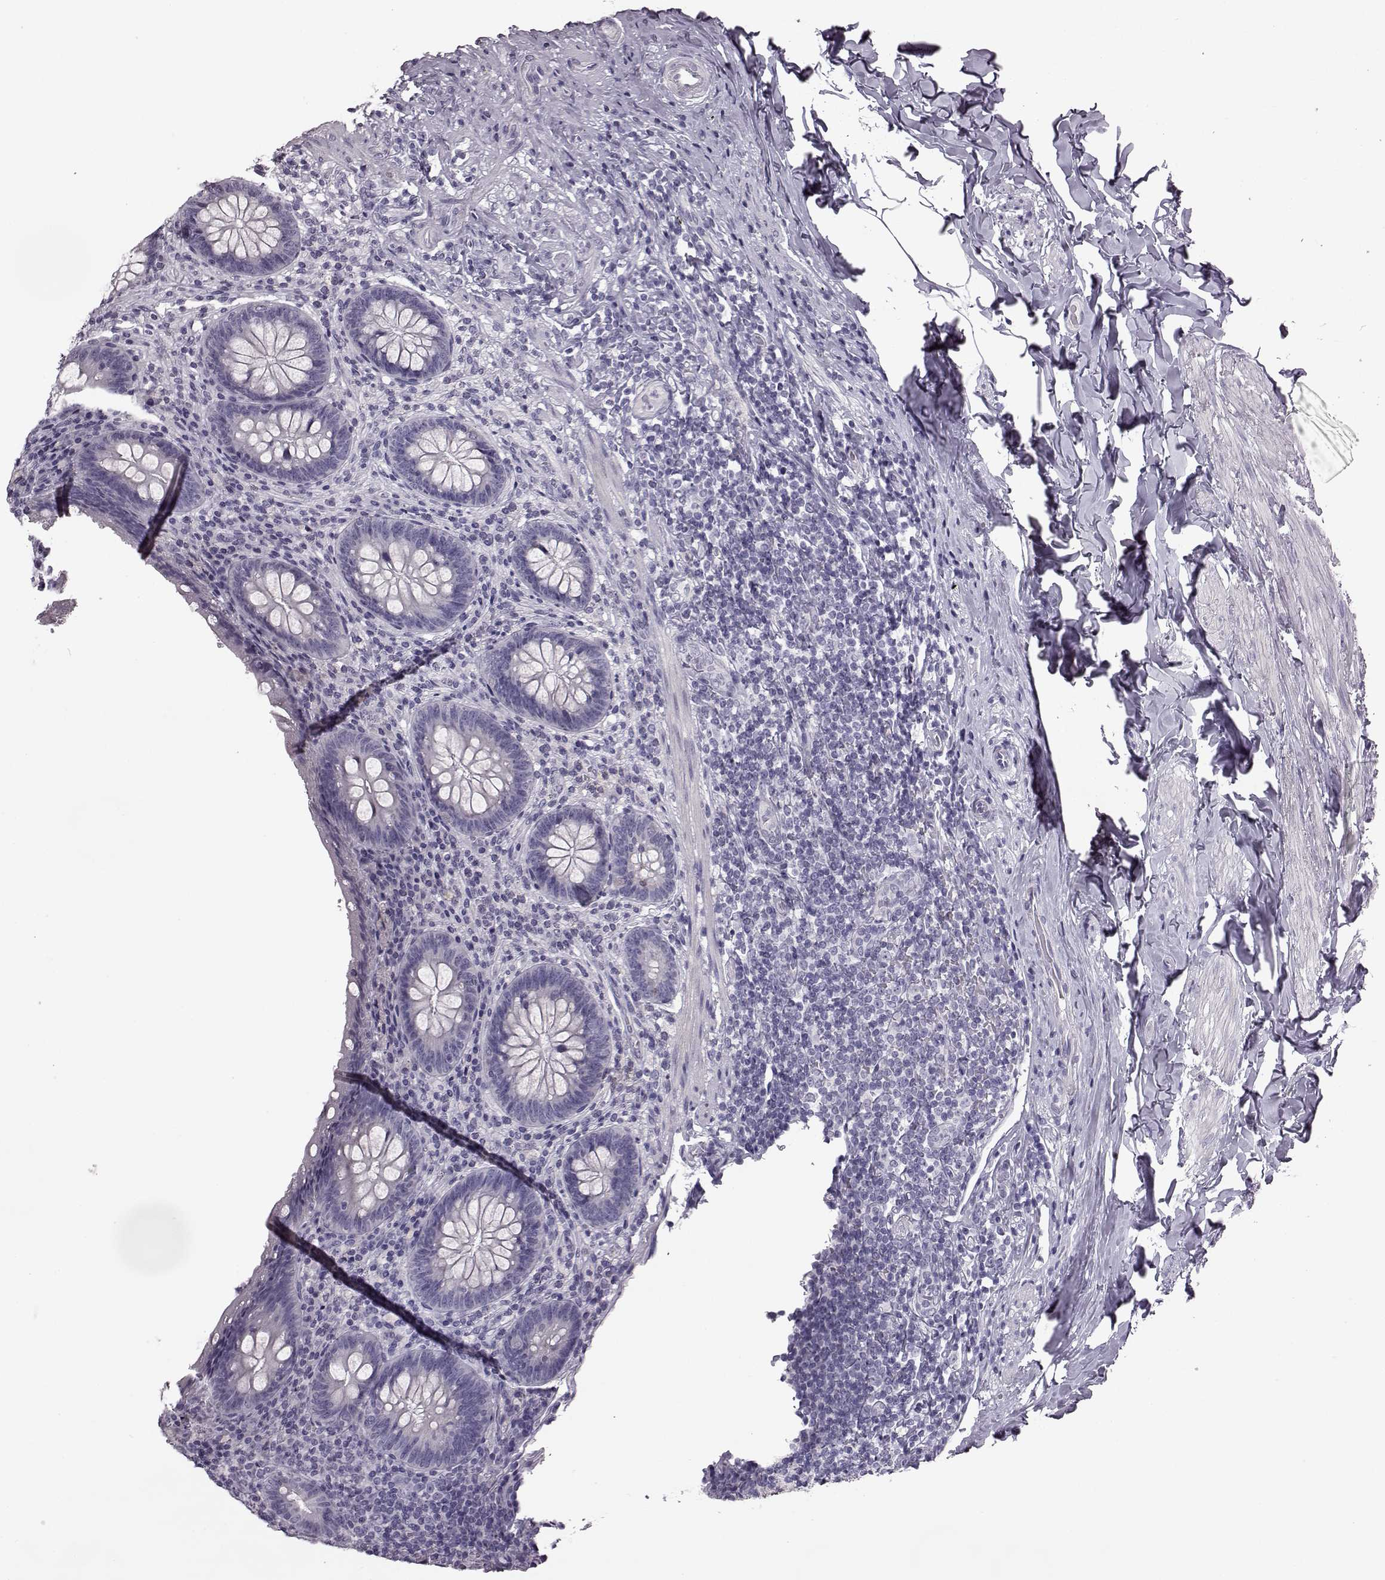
{"staining": {"intensity": "negative", "quantity": "none", "location": "none"}, "tissue": "appendix", "cell_type": "Glandular cells", "image_type": "normal", "snomed": [{"axis": "morphology", "description": "Normal tissue, NOS"}, {"axis": "topography", "description": "Appendix"}], "caption": "Image shows no protein staining in glandular cells of normal appendix. (Stains: DAB IHC with hematoxylin counter stain, Microscopy: brightfield microscopy at high magnification).", "gene": "ODAD4", "patient": {"sex": "male", "age": 47}}